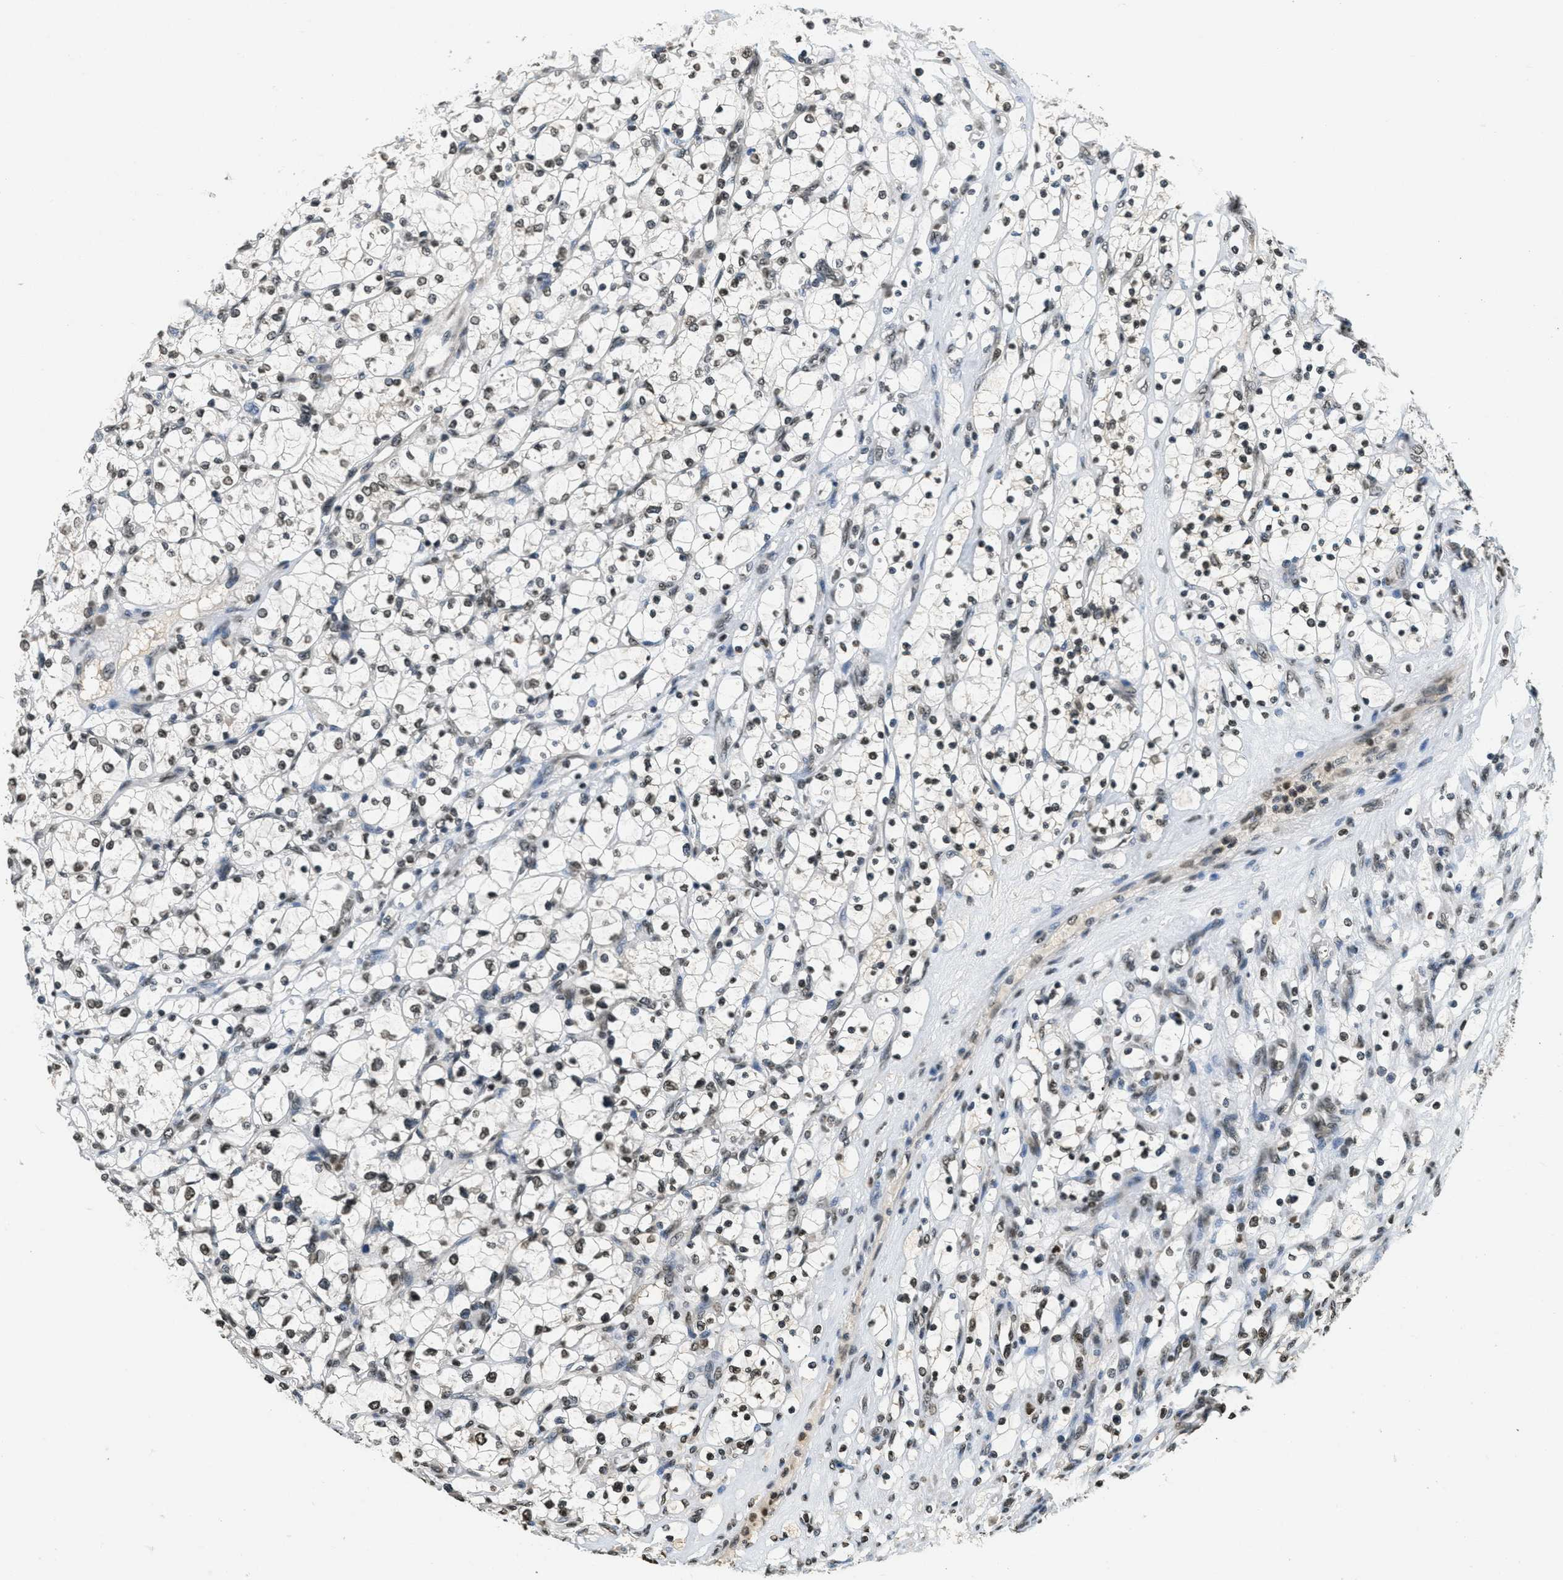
{"staining": {"intensity": "moderate", "quantity": "25%-75%", "location": "nuclear"}, "tissue": "renal cancer", "cell_type": "Tumor cells", "image_type": "cancer", "snomed": [{"axis": "morphology", "description": "Adenocarcinoma, NOS"}, {"axis": "topography", "description": "Kidney"}], "caption": "Adenocarcinoma (renal) tissue demonstrates moderate nuclear staining in approximately 25%-75% of tumor cells The staining was performed using DAB to visualize the protein expression in brown, while the nuclei were stained in blue with hematoxylin (Magnification: 20x).", "gene": "LDB2", "patient": {"sex": "female", "age": 69}}